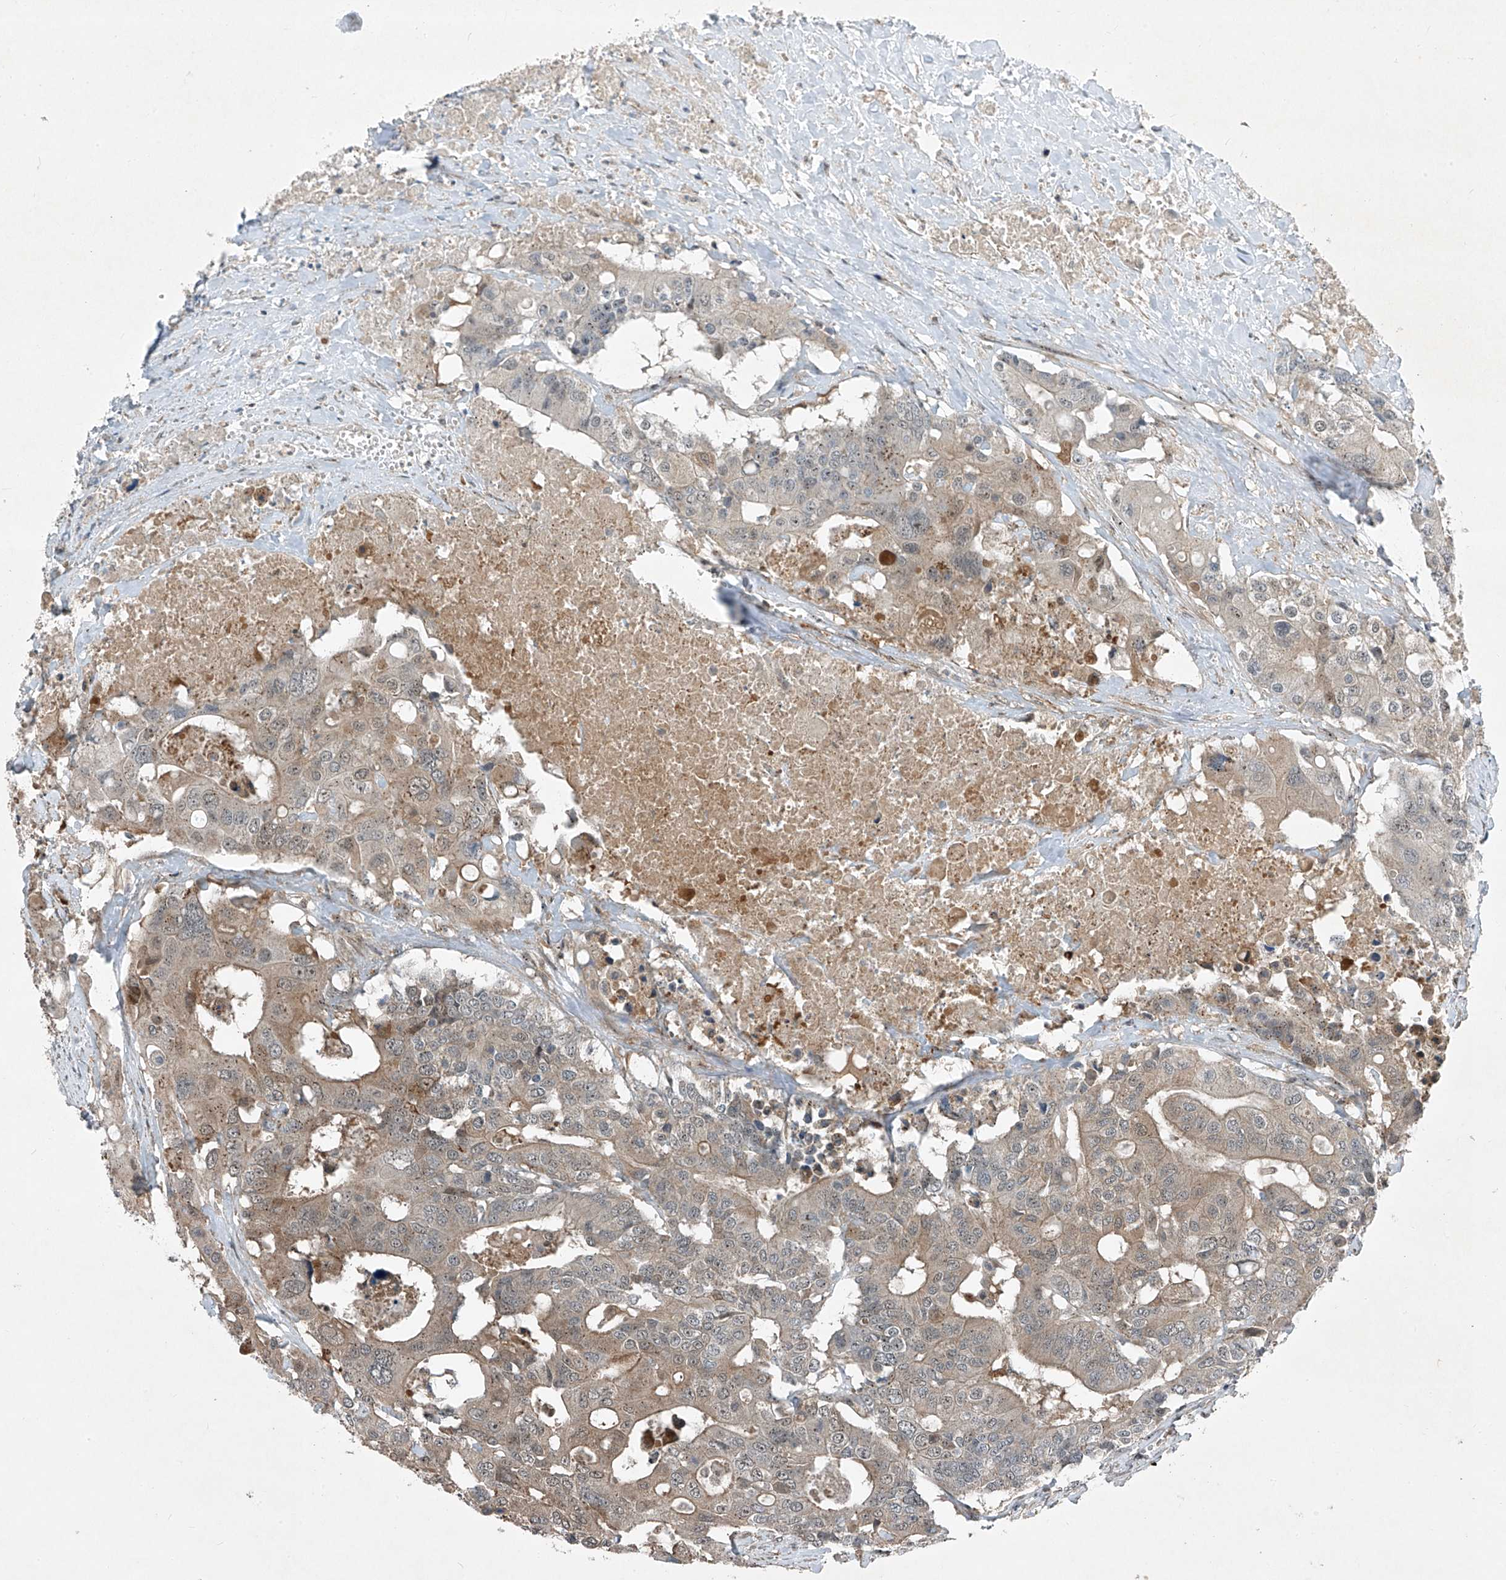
{"staining": {"intensity": "weak", "quantity": "25%-75%", "location": "cytoplasmic/membranous"}, "tissue": "colorectal cancer", "cell_type": "Tumor cells", "image_type": "cancer", "snomed": [{"axis": "morphology", "description": "Adenocarcinoma, NOS"}, {"axis": "topography", "description": "Colon"}], "caption": "Immunohistochemical staining of colorectal cancer (adenocarcinoma) reveals weak cytoplasmic/membranous protein staining in approximately 25%-75% of tumor cells. Nuclei are stained in blue.", "gene": "PPCS", "patient": {"sex": "male", "age": 77}}